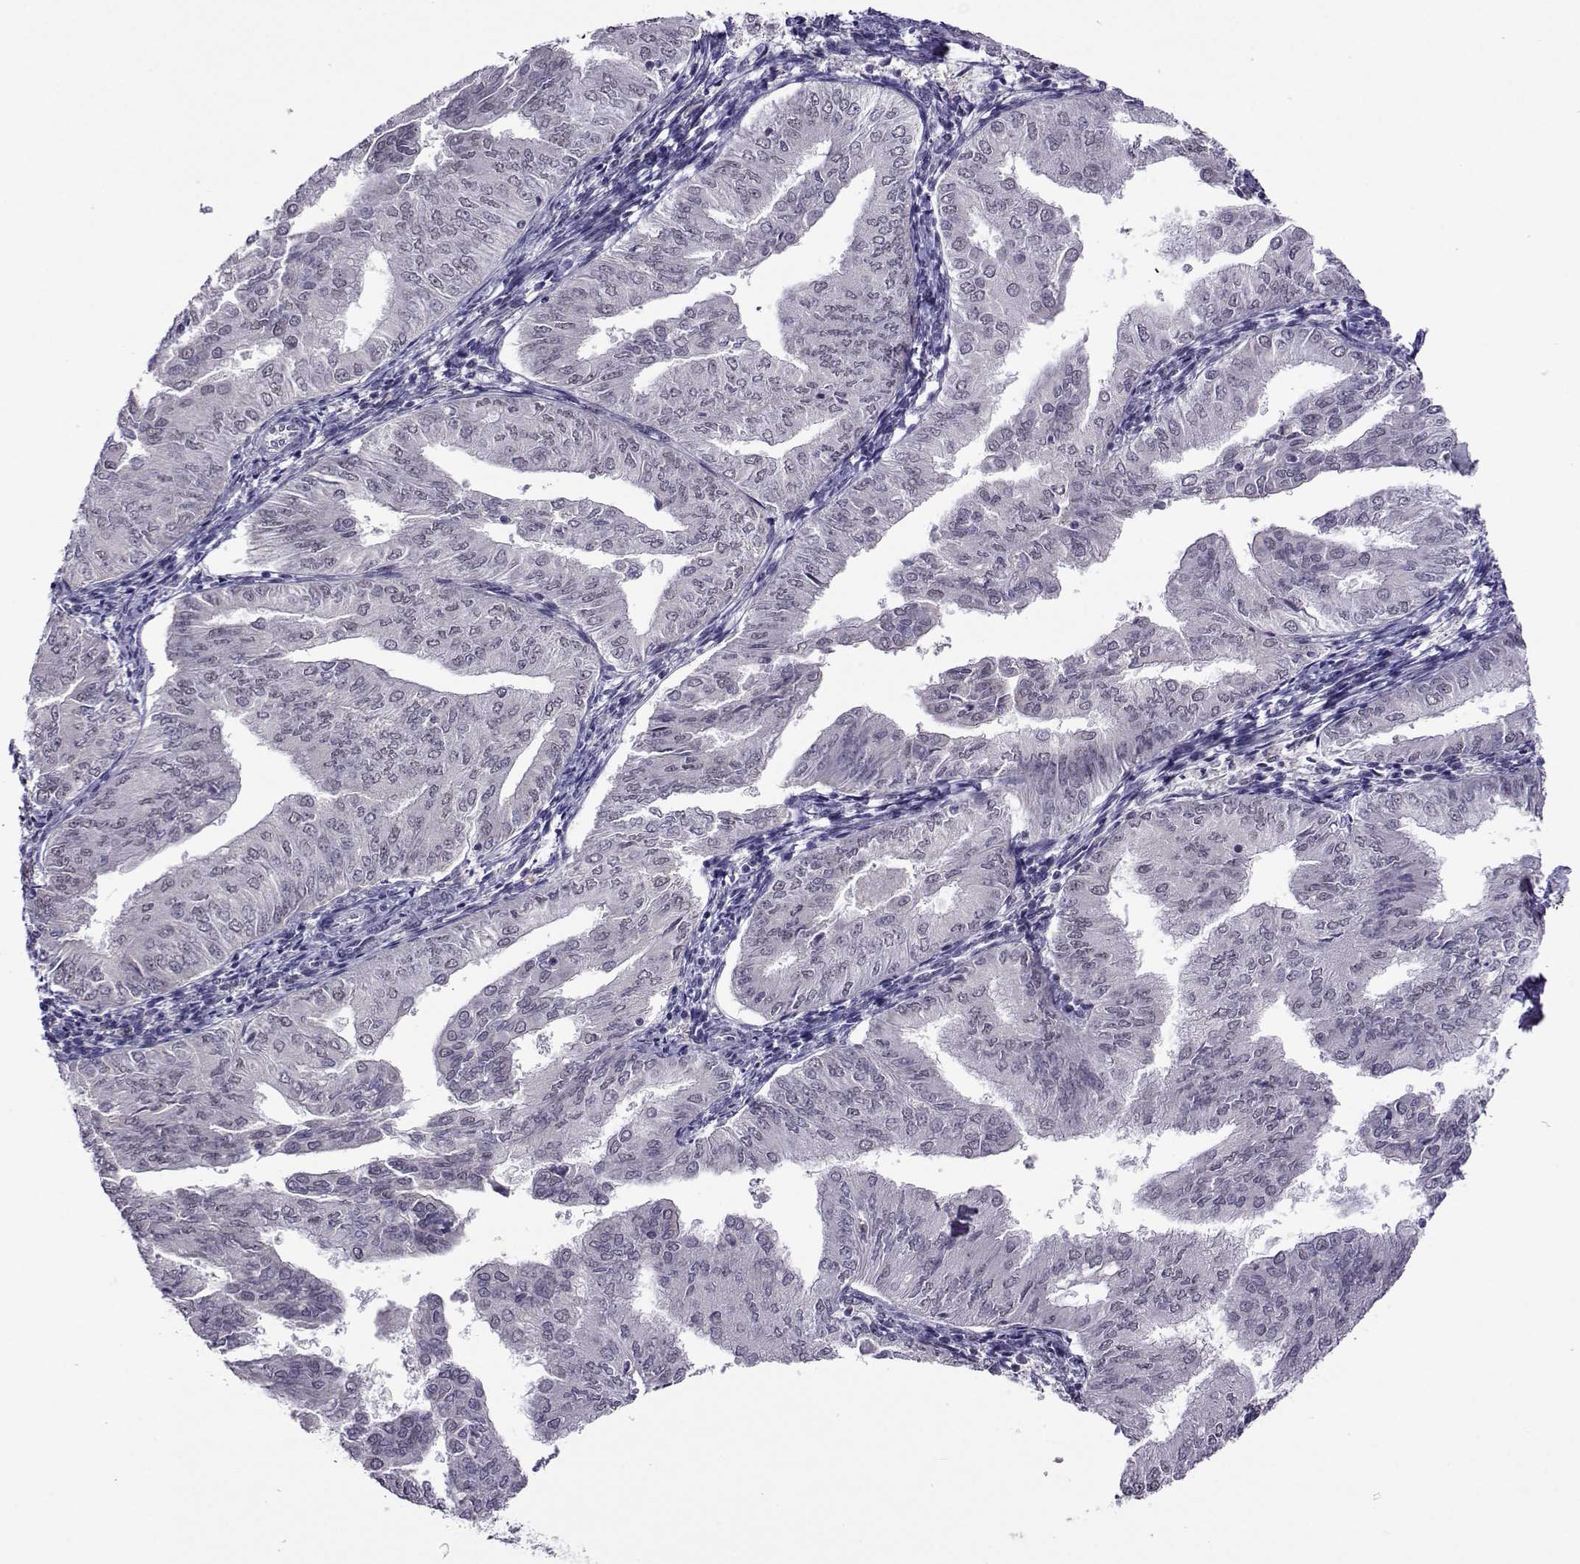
{"staining": {"intensity": "weak", "quantity": "25%-75%", "location": "nuclear"}, "tissue": "endometrial cancer", "cell_type": "Tumor cells", "image_type": "cancer", "snomed": [{"axis": "morphology", "description": "Adenocarcinoma, NOS"}, {"axis": "topography", "description": "Endometrium"}], "caption": "Brown immunohistochemical staining in adenocarcinoma (endometrial) displays weak nuclear positivity in about 25%-75% of tumor cells.", "gene": "DDX20", "patient": {"sex": "female", "age": 53}}